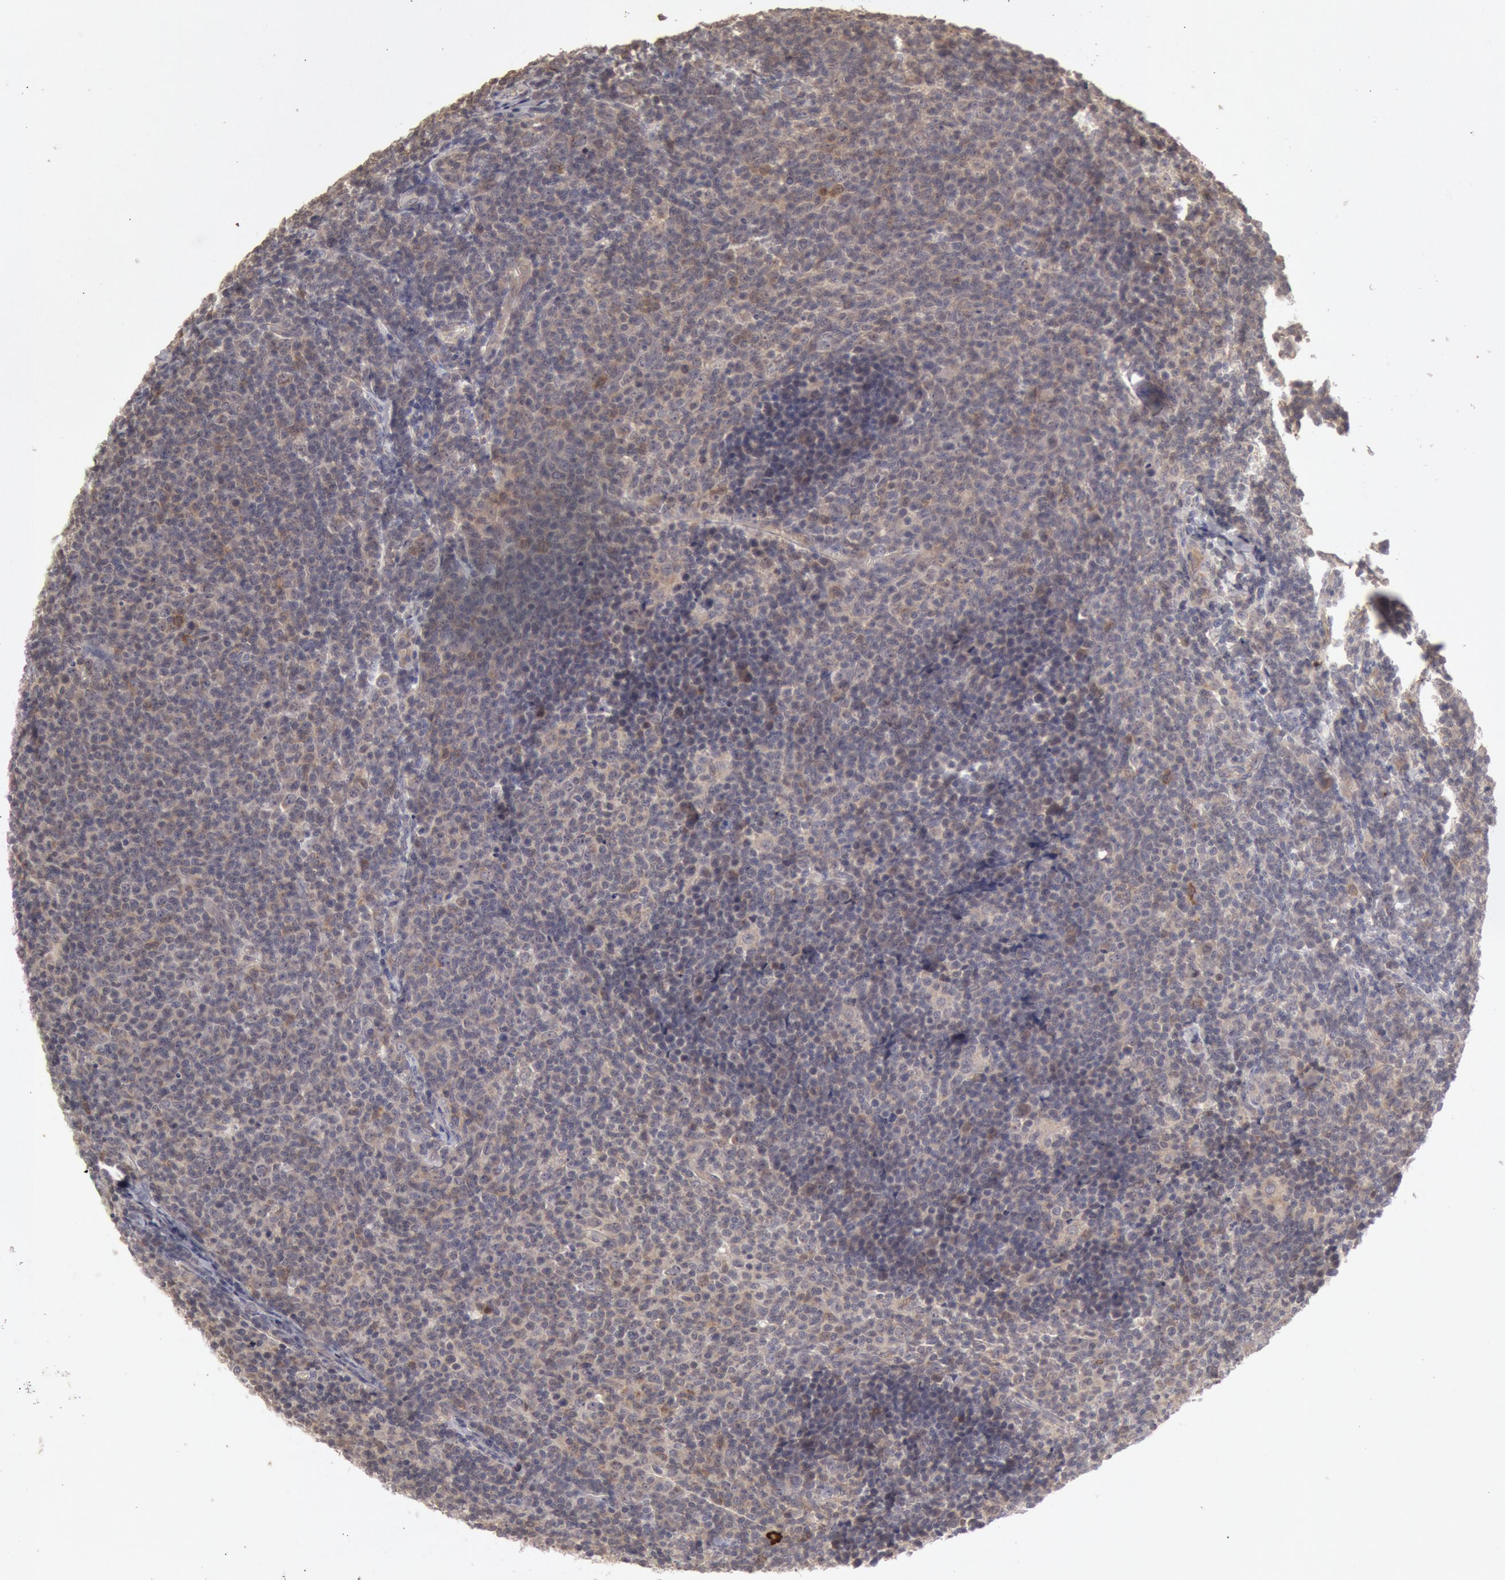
{"staining": {"intensity": "negative", "quantity": "none", "location": "none"}, "tissue": "lymphoma", "cell_type": "Tumor cells", "image_type": "cancer", "snomed": [{"axis": "morphology", "description": "Malignant lymphoma, non-Hodgkin's type, Low grade"}, {"axis": "topography", "description": "Lymph node"}], "caption": "An IHC micrograph of low-grade malignant lymphoma, non-Hodgkin's type is shown. There is no staining in tumor cells of low-grade malignant lymphoma, non-Hodgkin's type.", "gene": "ZFP36L1", "patient": {"sex": "male", "age": 74}}